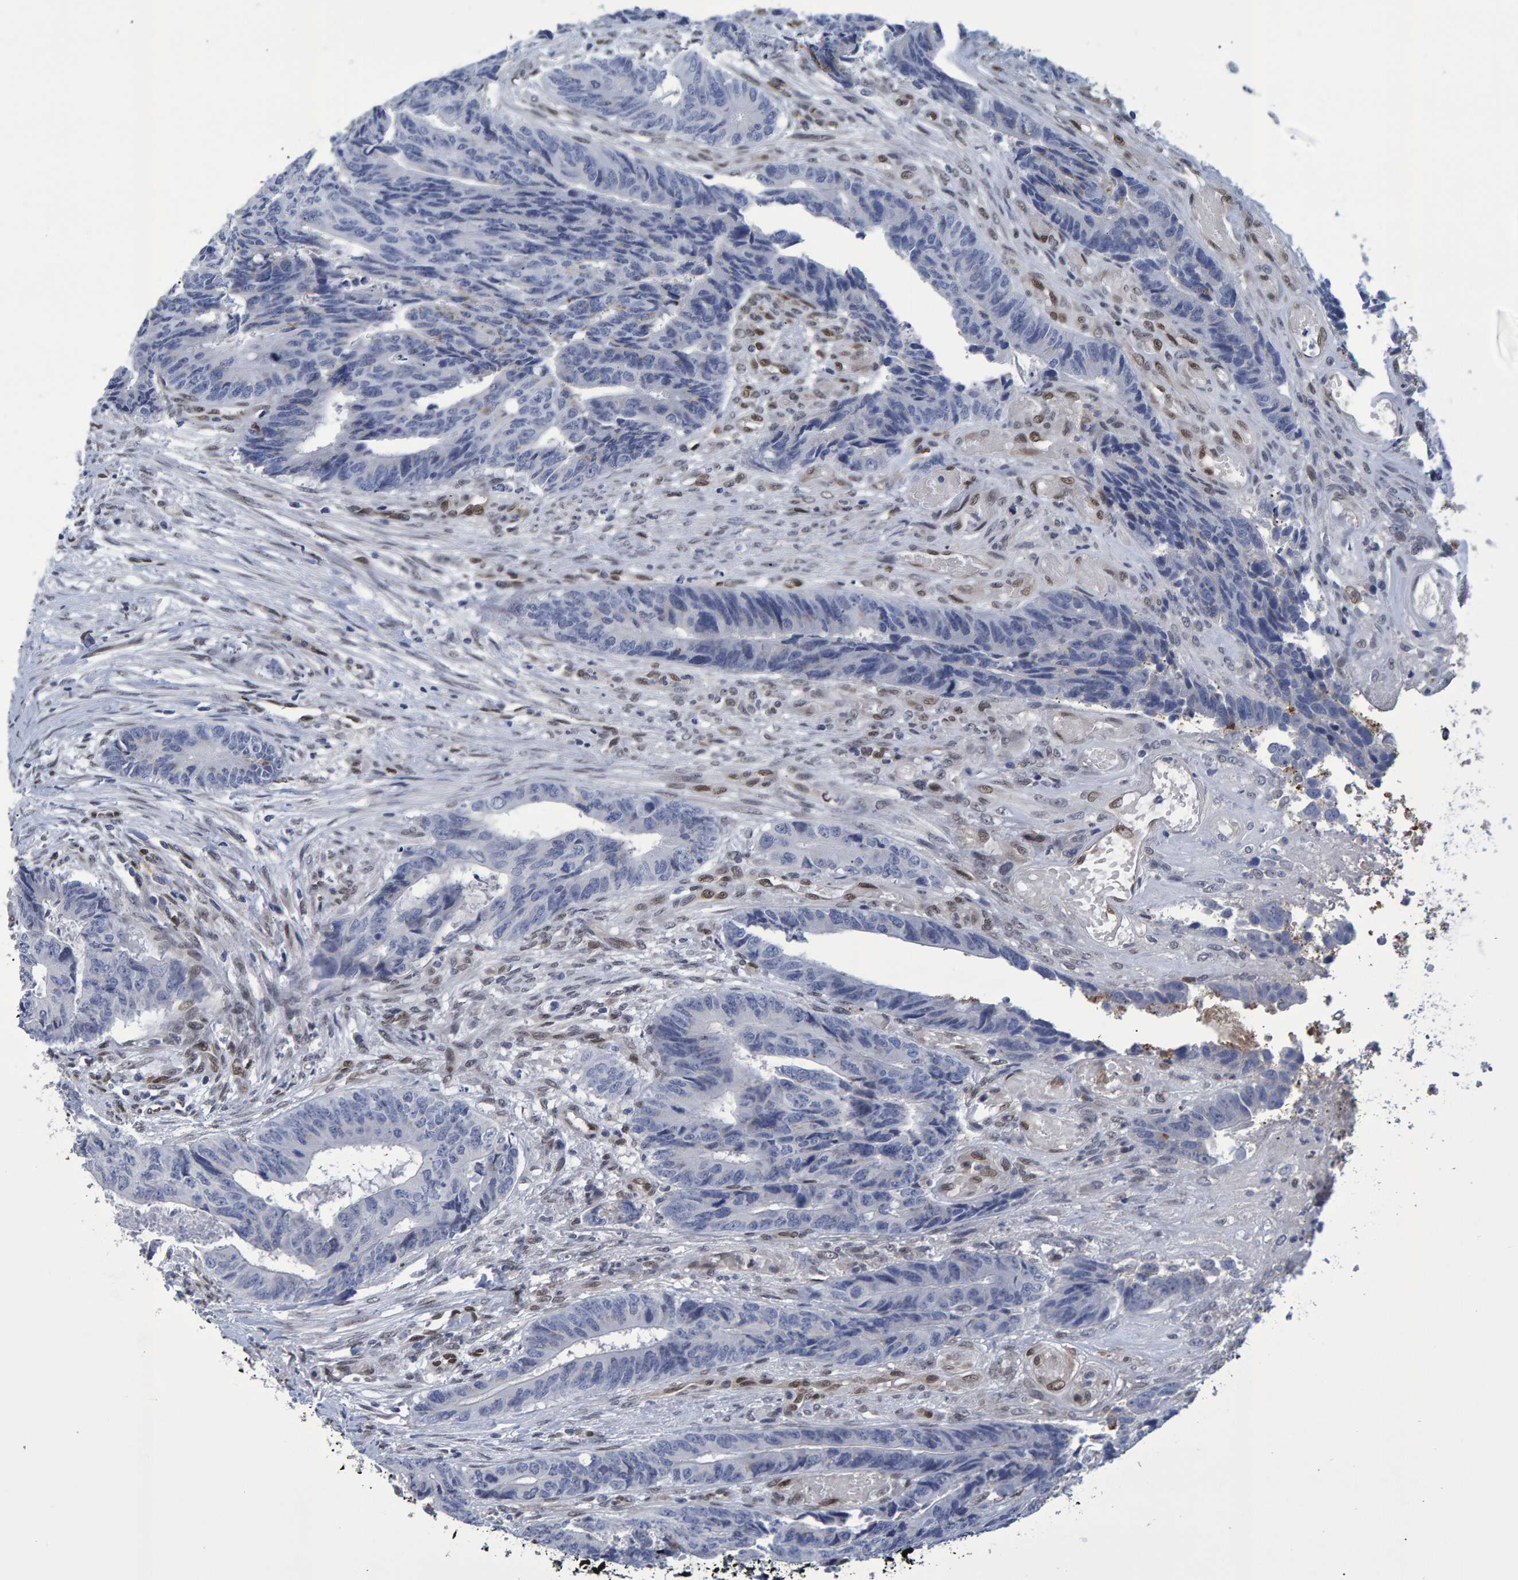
{"staining": {"intensity": "negative", "quantity": "none", "location": "none"}, "tissue": "colorectal cancer", "cell_type": "Tumor cells", "image_type": "cancer", "snomed": [{"axis": "morphology", "description": "Adenocarcinoma, NOS"}, {"axis": "topography", "description": "Rectum"}], "caption": "A histopathology image of human colorectal cancer (adenocarcinoma) is negative for staining in tumor cells.", "gene": "QKI", "patient": {"sex": "male", "age": 84}}